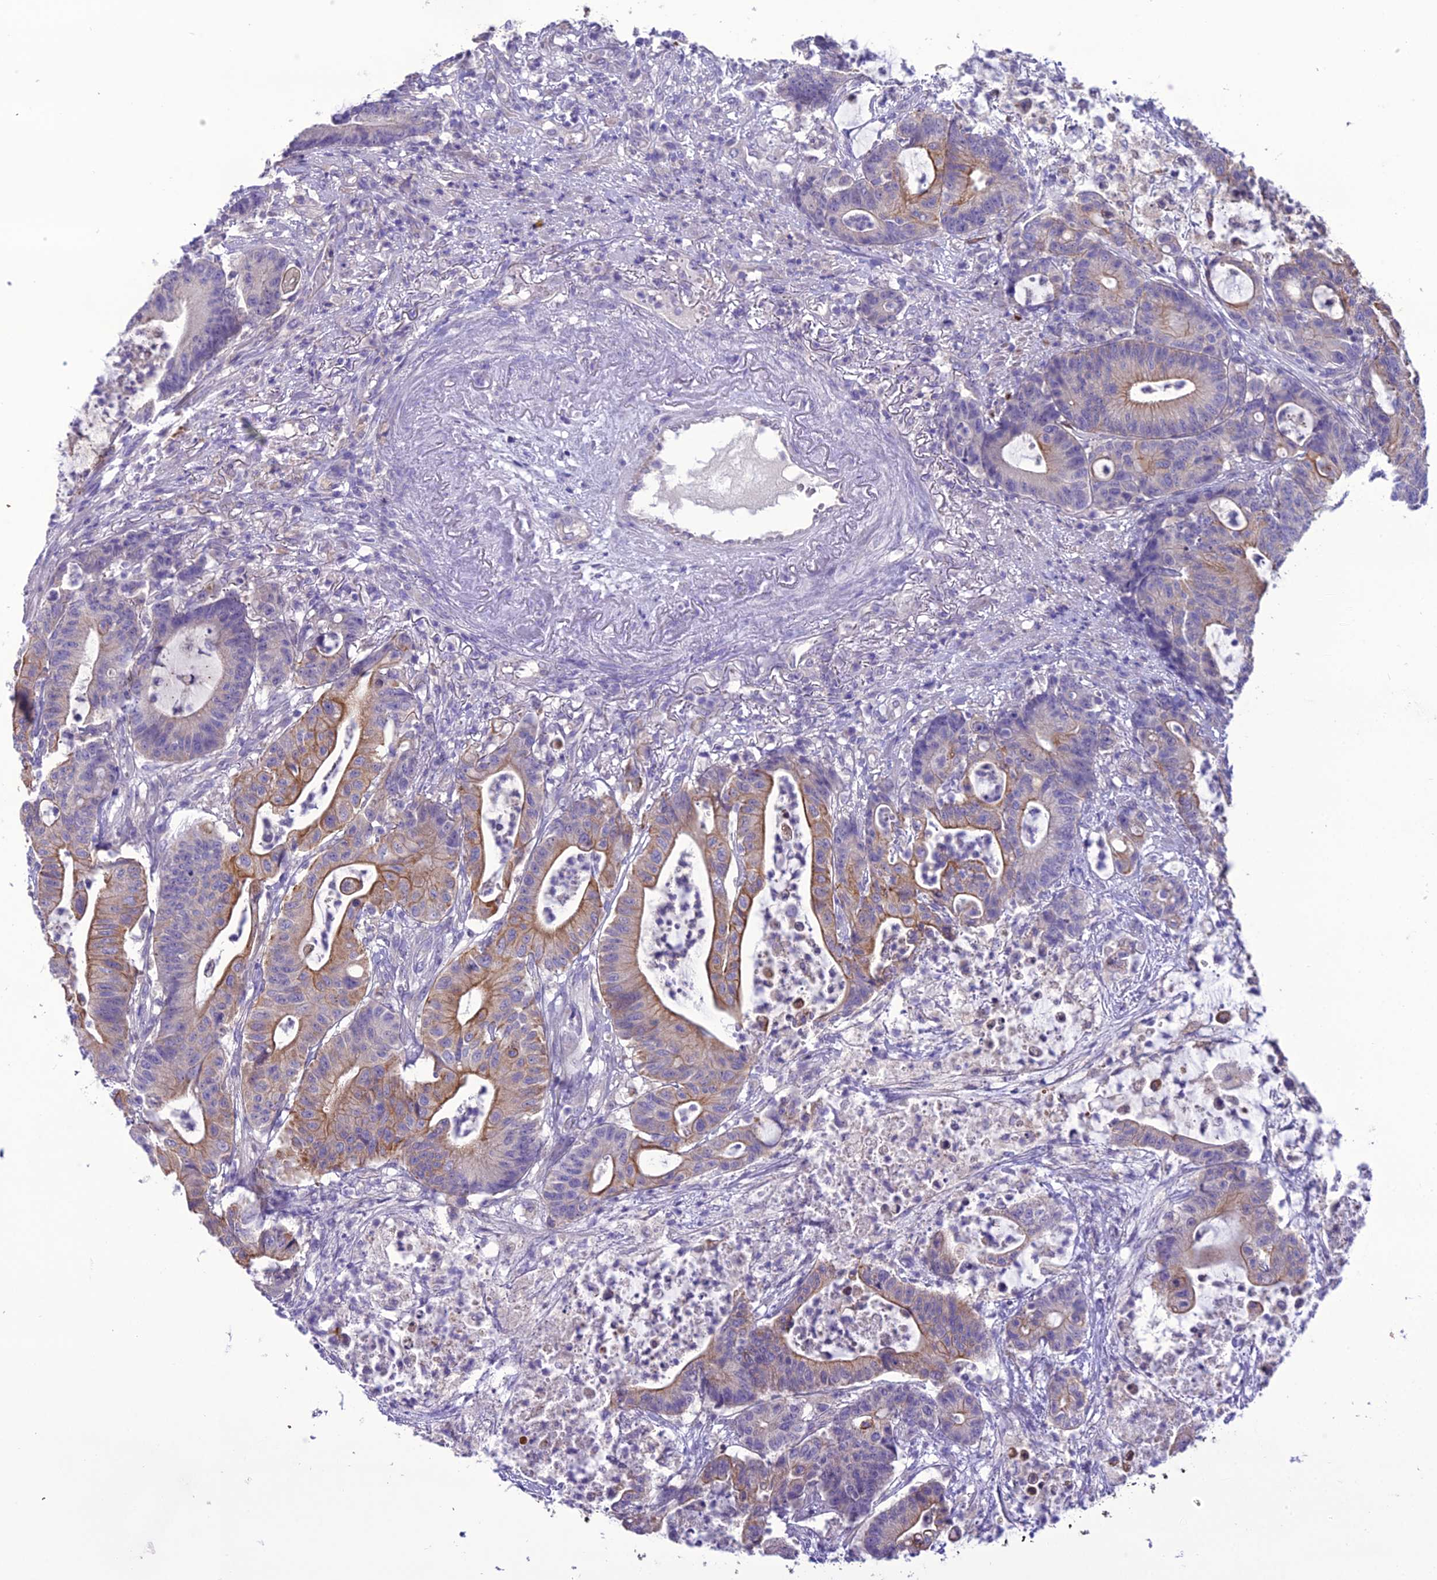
{"staining": {"intensity": "moderate", "quantity": "25%-75%", "location": "cytoplasmic/membranous"}, "tissue": "colorectal cancer", "cell_type": "Tumor cells", "image_type": "cancer", "snomed": [{"axis": "morphology", "description": "Adenocarcinoma, NOS"}, {"axis": "topography", "description": "Colon"}], "caption": "Human colorectal cancer stained with a protein marker demonstrates moderate staining in tumor cells.", "gene": "SCRT1", "patient": {"sex": "female", "age": 84}}